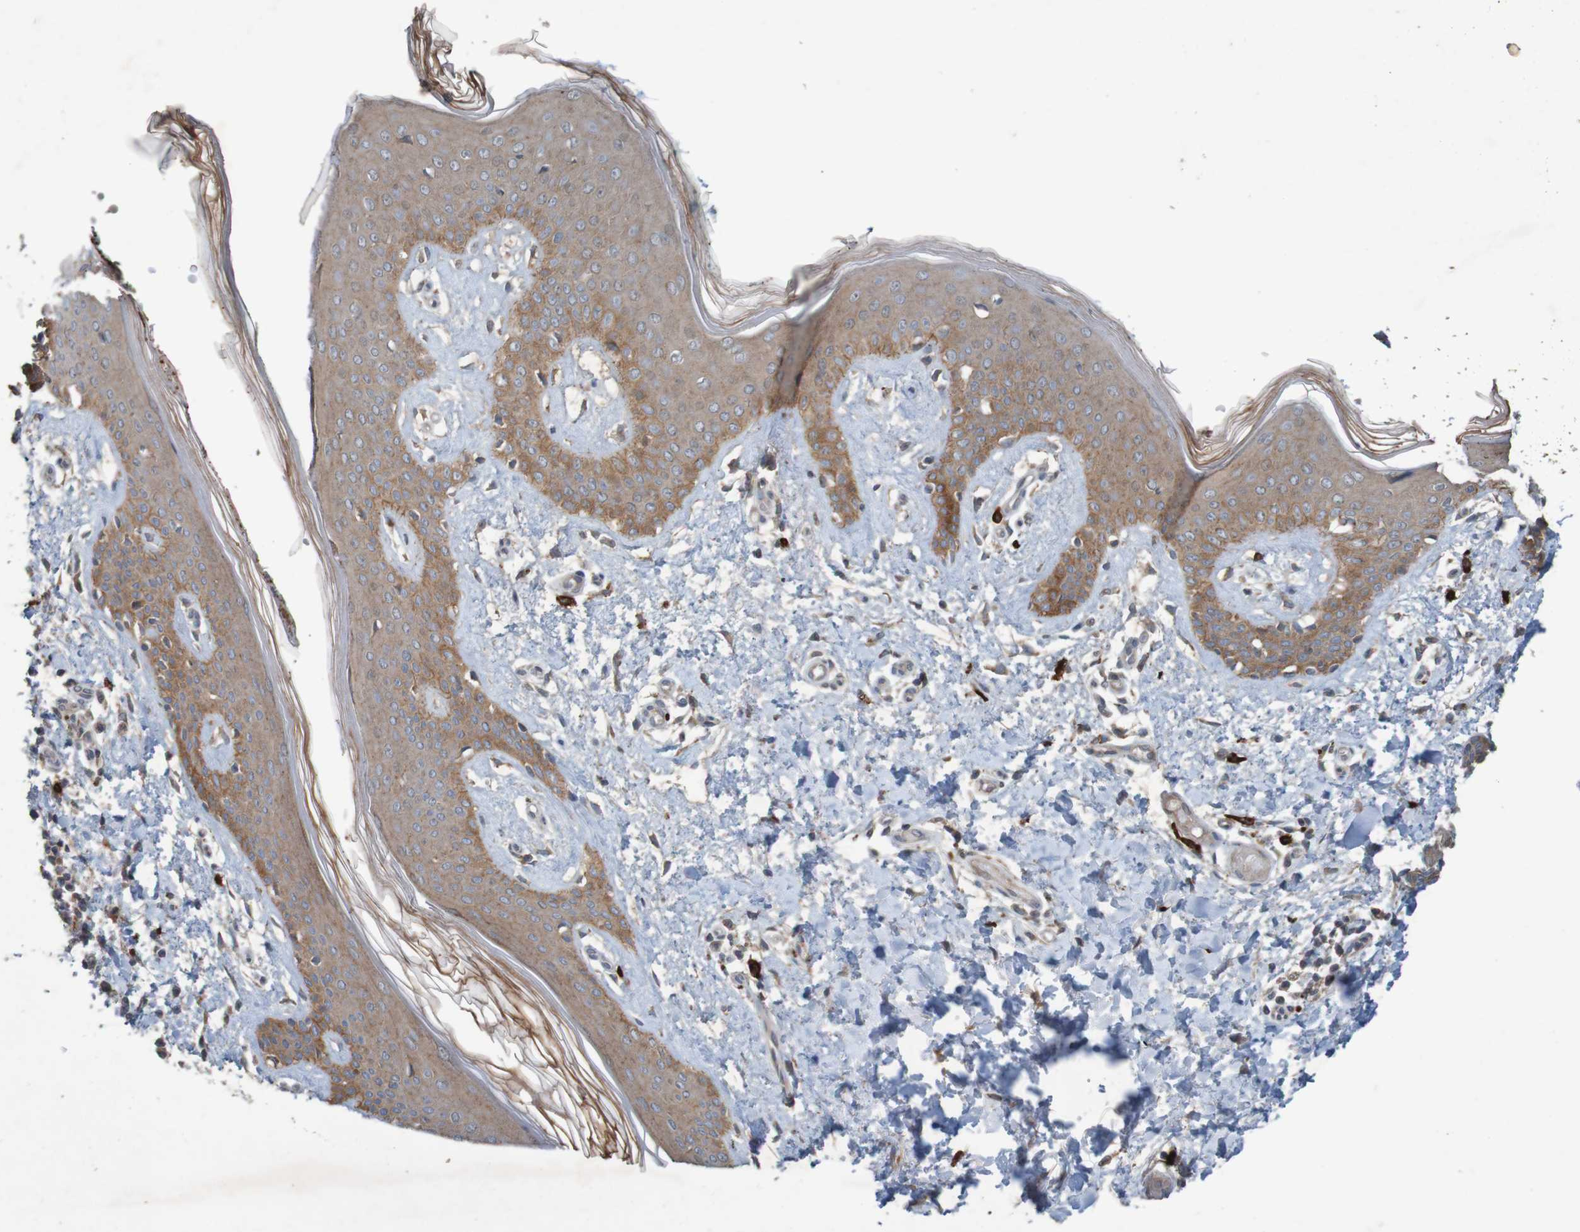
{"staining": {"intensity": "negative", "quantity": "none", "location": "none"}, "tissue": "skin", "cell_type": "Fibroblasts", "image_type": "normal", "snomed": [{"axis": "morphology", "description": "Normal tissue, NOS"}, {"axis": "topography", "description": "Skin"}], "caption": "Immunohistochemical staining of normal skin exhibits no significant staining in fibroblasts.", "gene": "B3GAT2", "patient": {"sex": "male", "age": 53}}